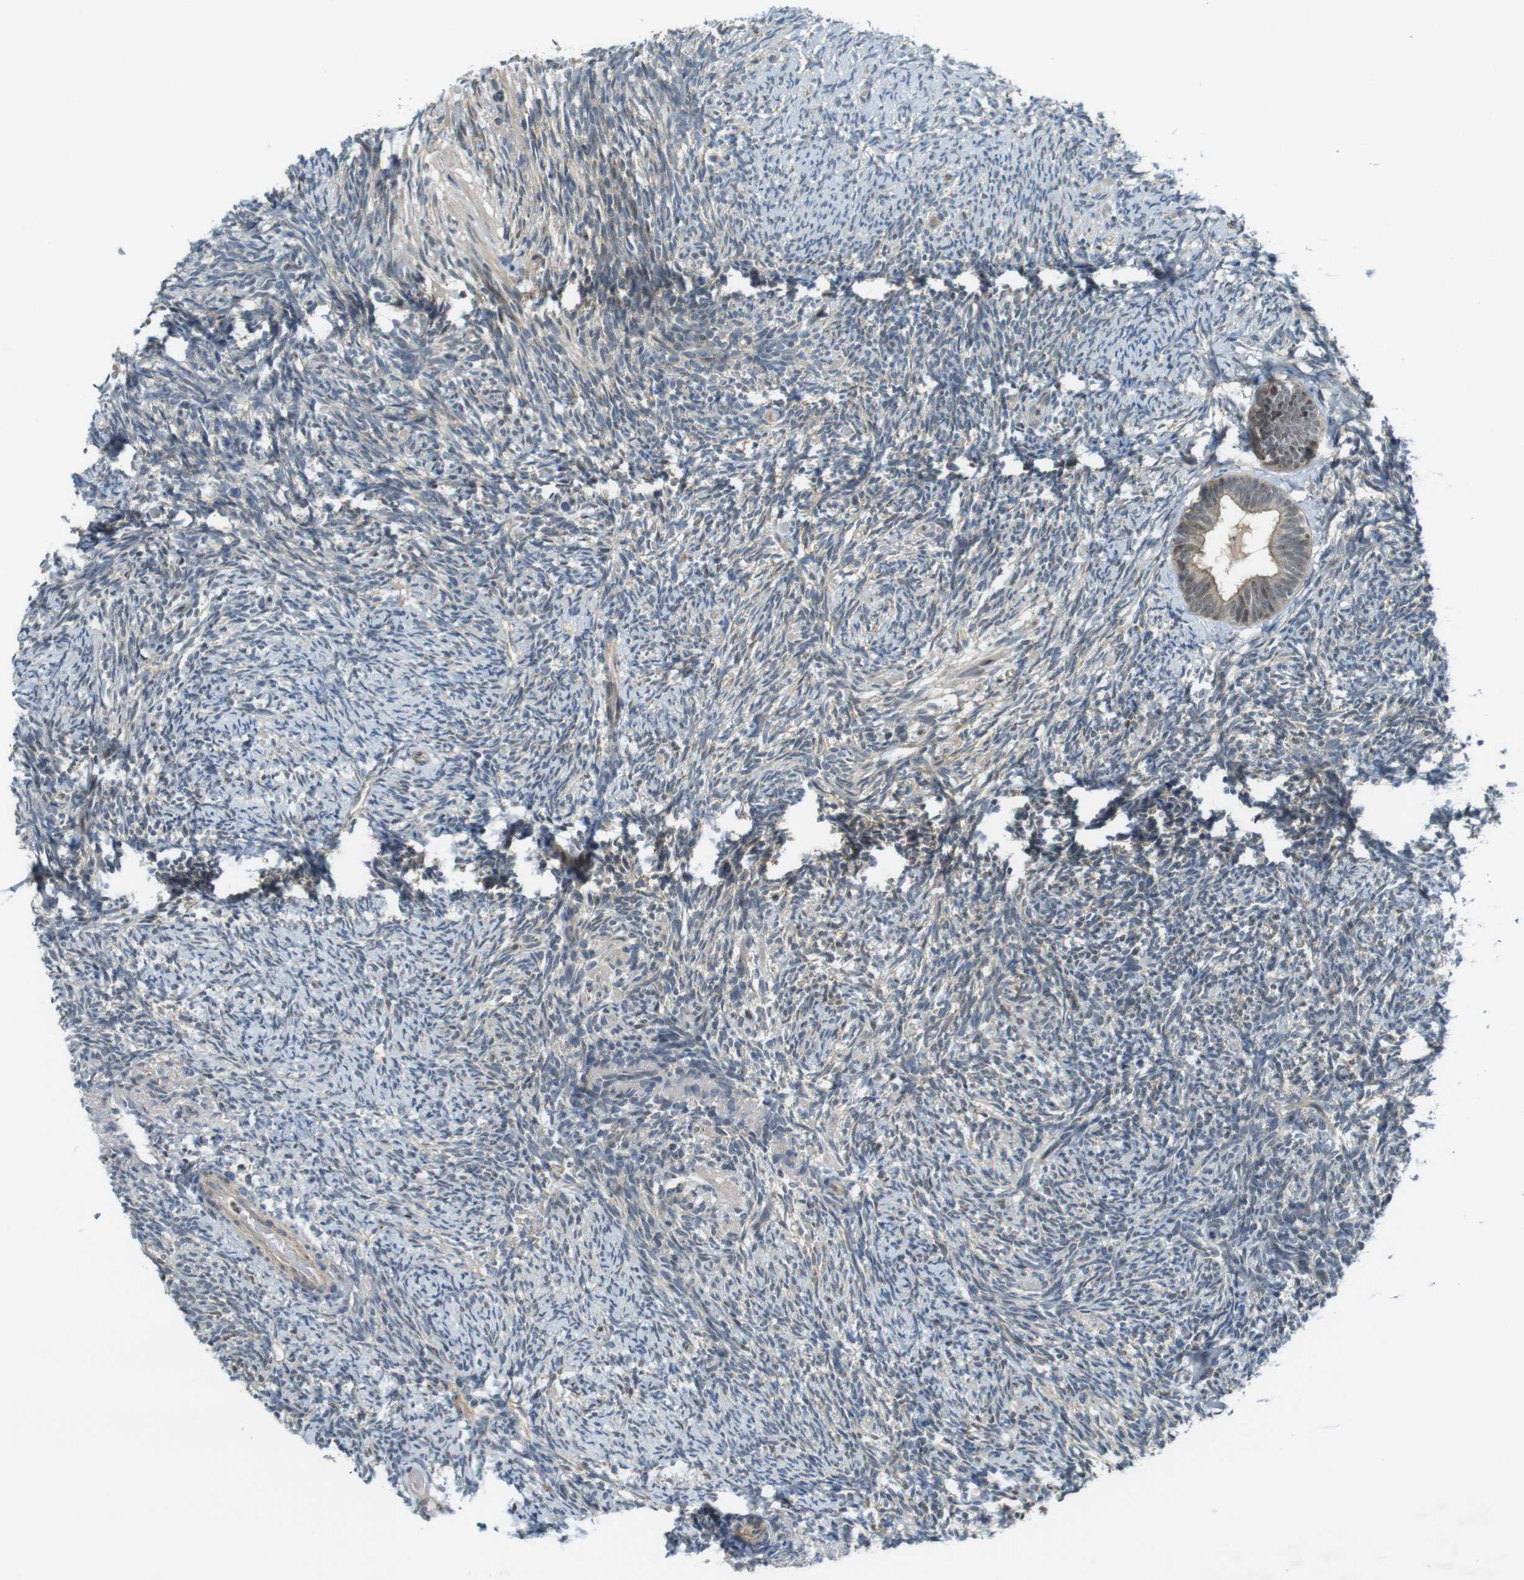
{"staining": {"intensity": "weak", "quantity": "<25%", "location": "nuclear"}, "tissue": "ovary", "cell_type": "Ovarian stroma cells", "image_type": "normal", "snomed": [{"axis": "morphology", "description": "Normal tissue, NOS"}, {"axis": "topography", "description": "Ovary"}], "caption": "A high-resolution image shows IHC staining of normal ovary, which reveals no significant staining in ovarian stroma cells.", "gene": "MAPKAPK5", "patient": {"sex": "female", "age": 60}}